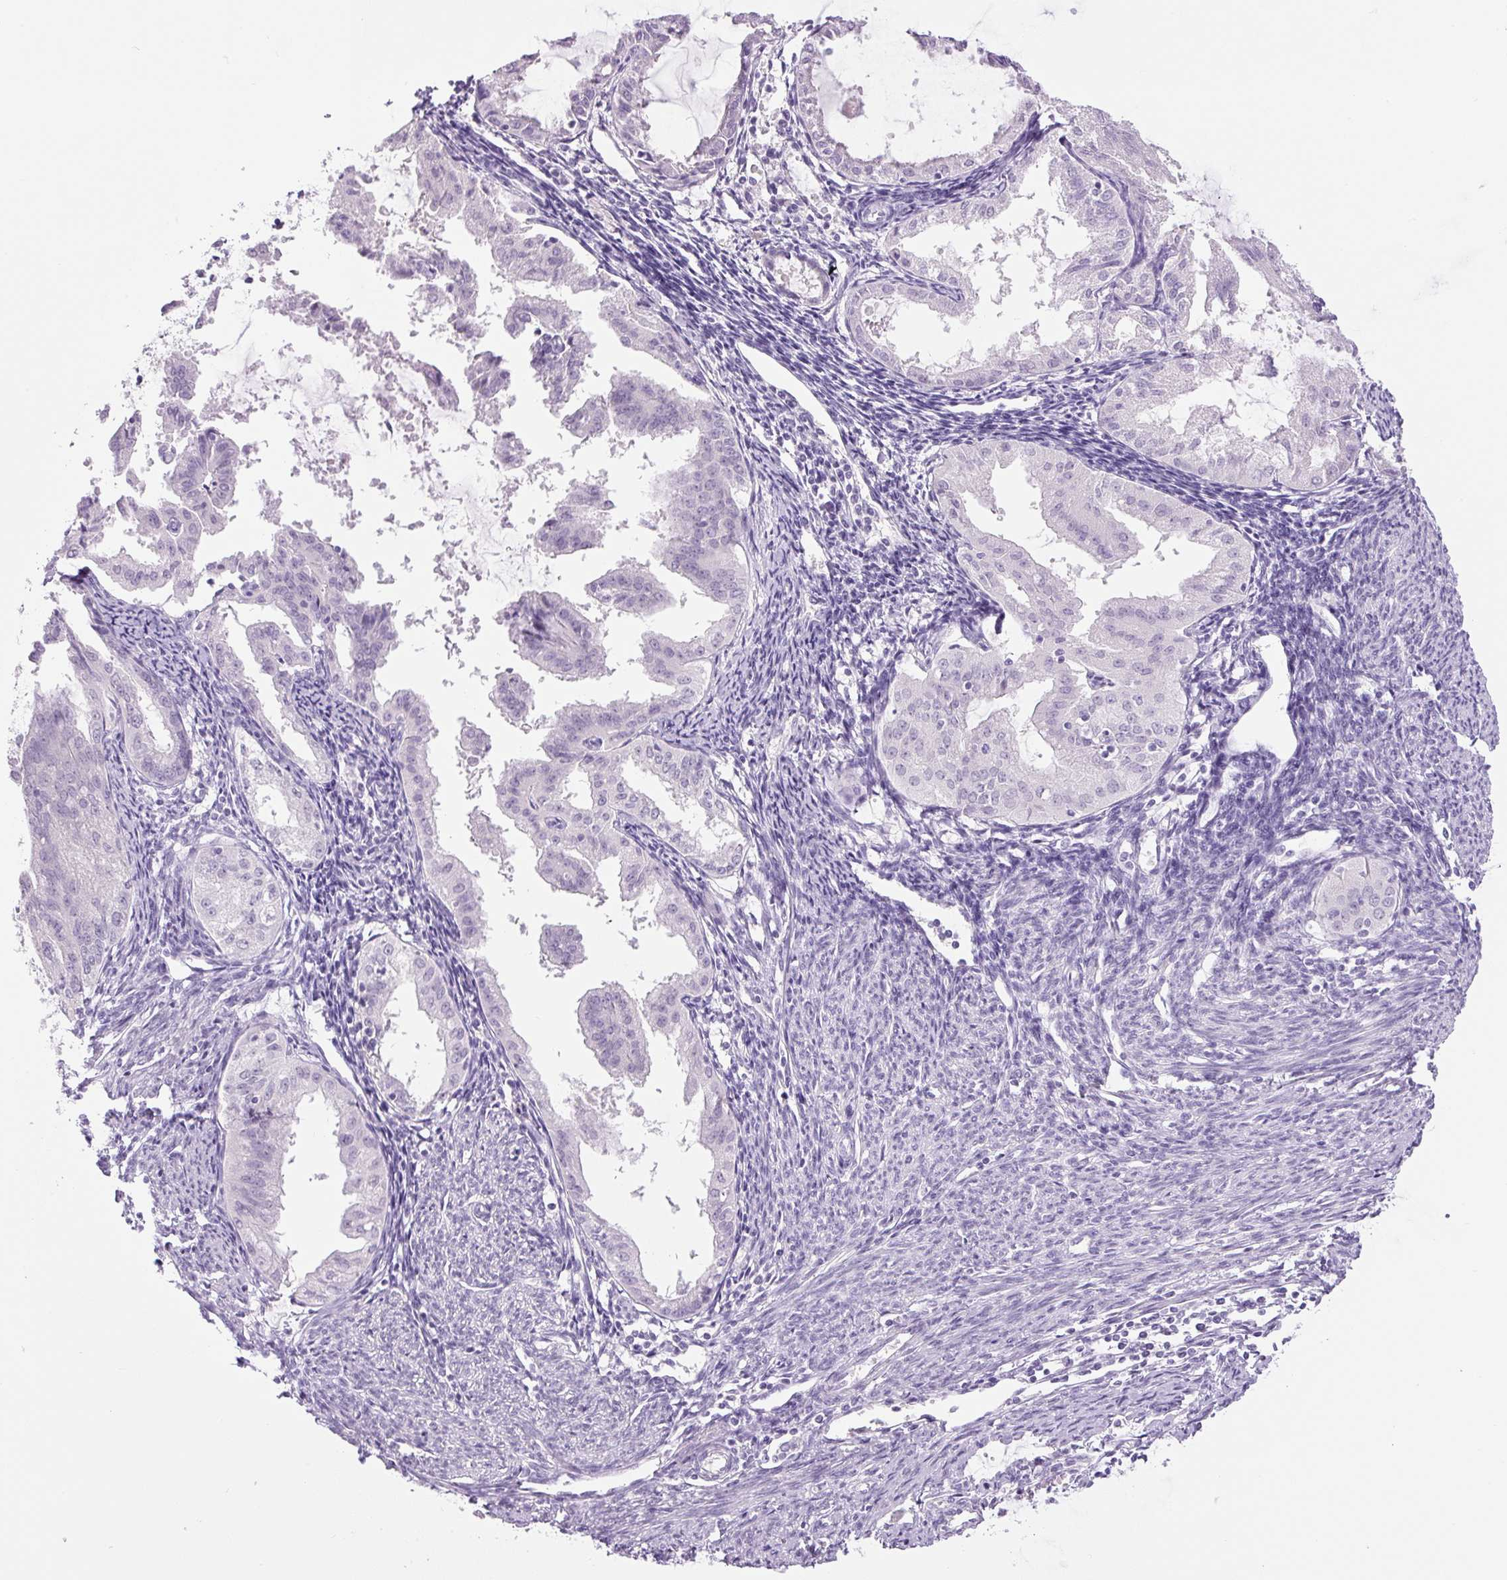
{"staining": {"intensity": "negative", "quantity": "none", "location": "none"}, "tissue": "endometrial cancer", "cell_type": "Tumor cells", "image_type": "cancer", "snomed": [{"axis": "morphology", "description": "Adenocarcinoma, NOS"}, {"axis": "topography", "description": "Endometrium"}], "caption": "Tumor cells show no significant protein expression in endometrial cancer.", "gene": "COL9A2", "patient": {"sex": "female", "age": 70}}